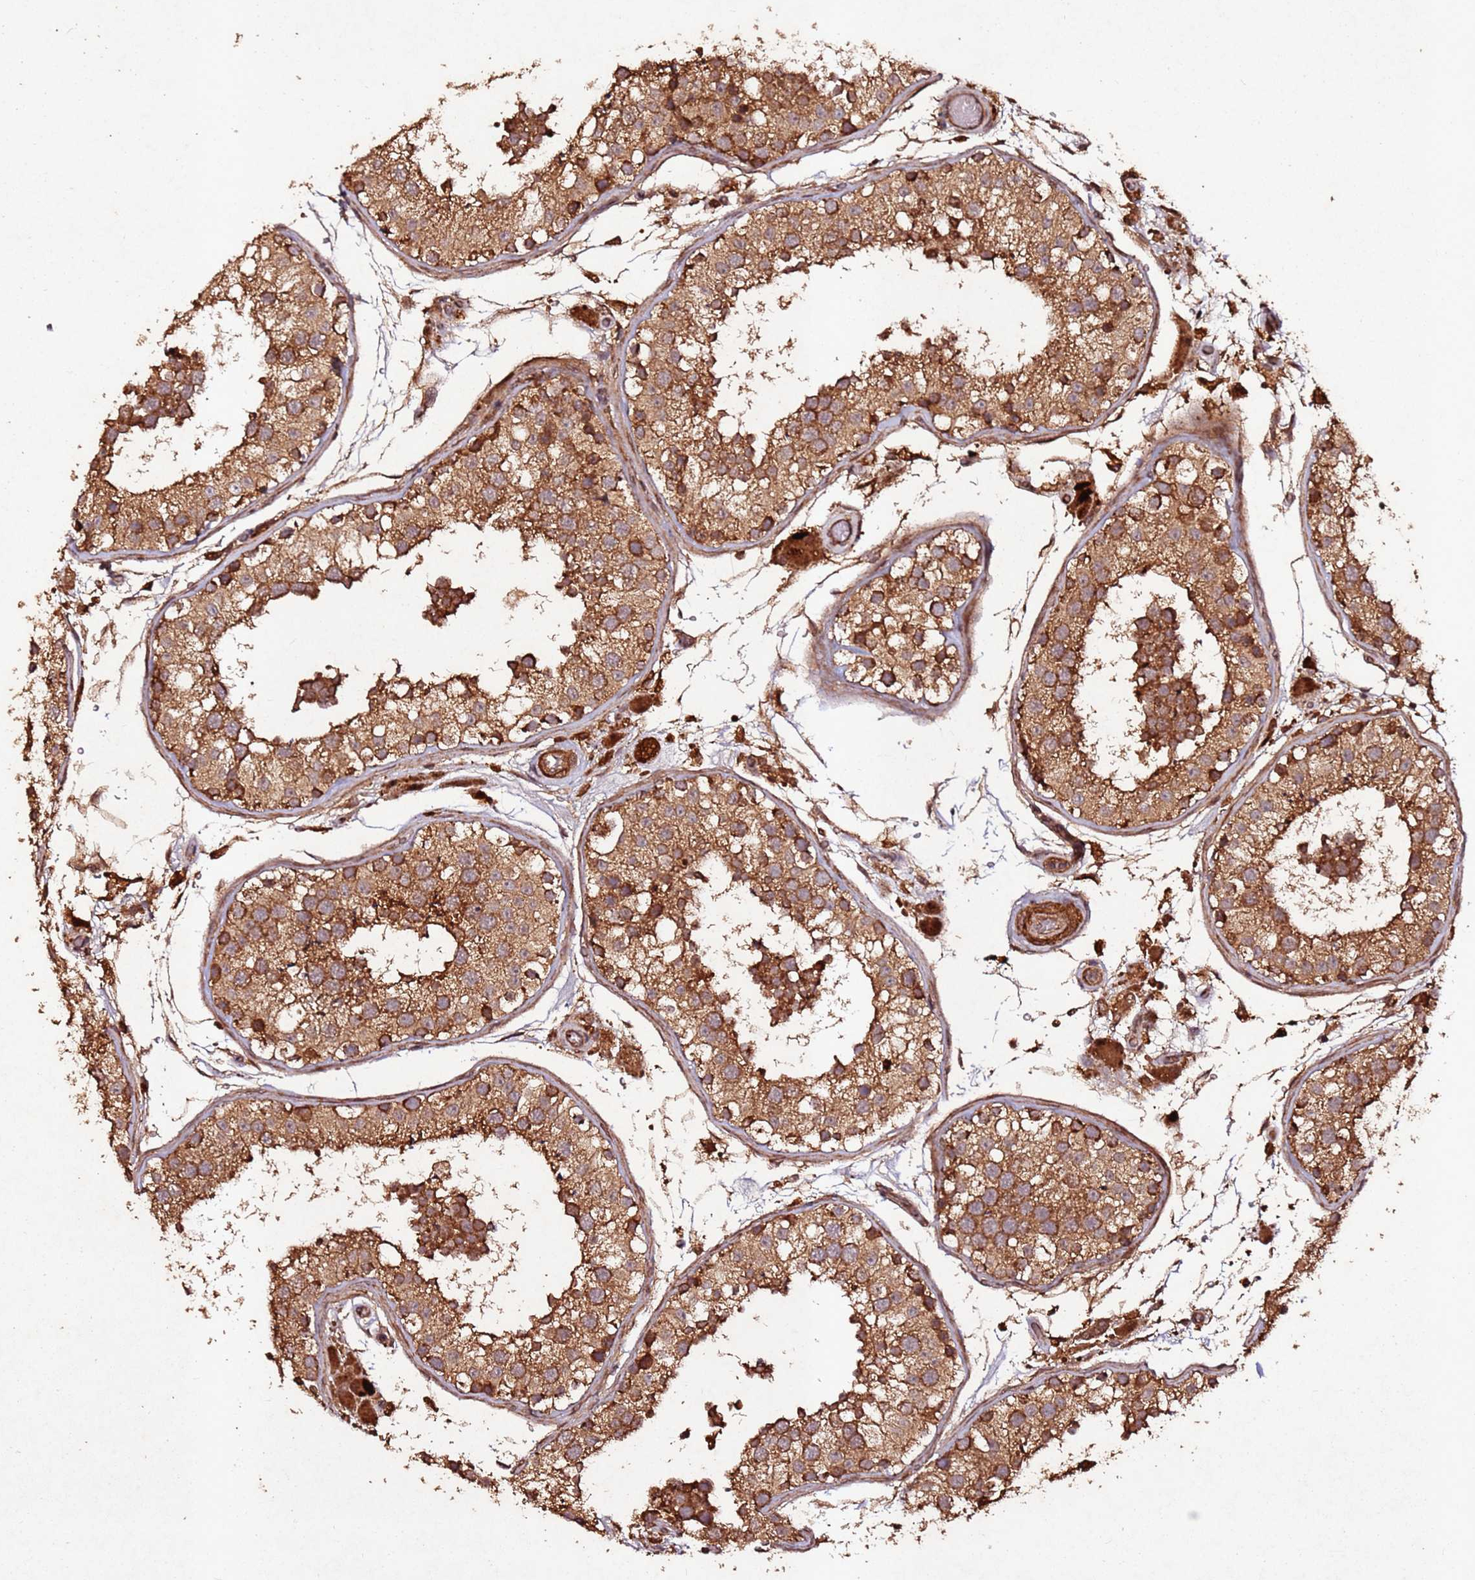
{"staining": {"intensity": "strong", "quantity": ">75%", "location": "cytoplasmic/membranous"}, "tissue": "testis", "cell_type": "Cells in seminiferous ducts", "image_type": "normal", "snomed": [{"axis": "morphology", "description": "Normal tissue, NOS"}, {"axis": "topography", "description": "Testis"}], "caption": "A micrograph of testis stained for a protein reveals strong cytoplasmic/membranous brown staining in cells in seminiferous ducts. (Brightfield microscopy of DAB IHC at high magnification).", "gene": "FAM186A", "patient": {"sex": "male", "age": 26}}